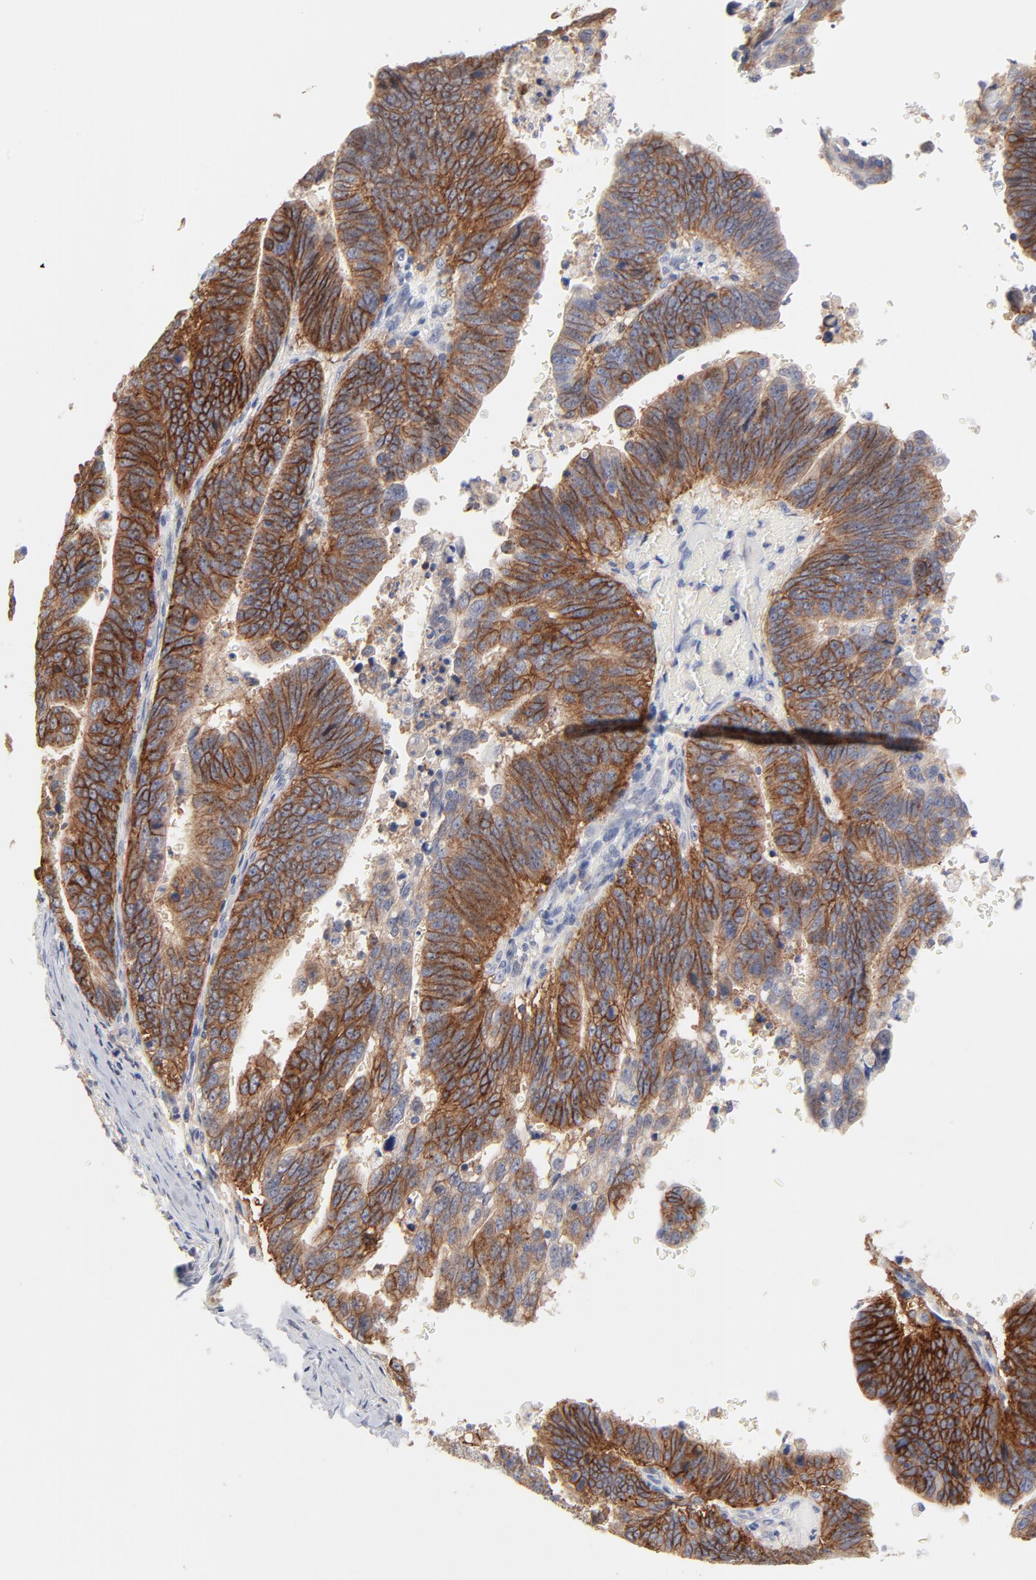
{"staining": {"intensity": "strong", "quantity": ">75%", "location": "cytoplasmic/membranous"}, "tissue": "stomach cancer", "cell_type": "Tumor cells", "image_type": "cancer", "snomed": [{"axis": "morphology", "description": "Adenocarcinoma, NOS"}, {"axis": "topography", "description": "Stomach, upper"}], "caption": "A photomicrograph showing strong cytoplasmic/membranous positivity in about >75% of tumor cells in adenocarcinoma (stomach), as visualized by brown immunohistochemical staining.", "gene": "SLC16A1", "patient": {"sex": "female", "age": 50}}